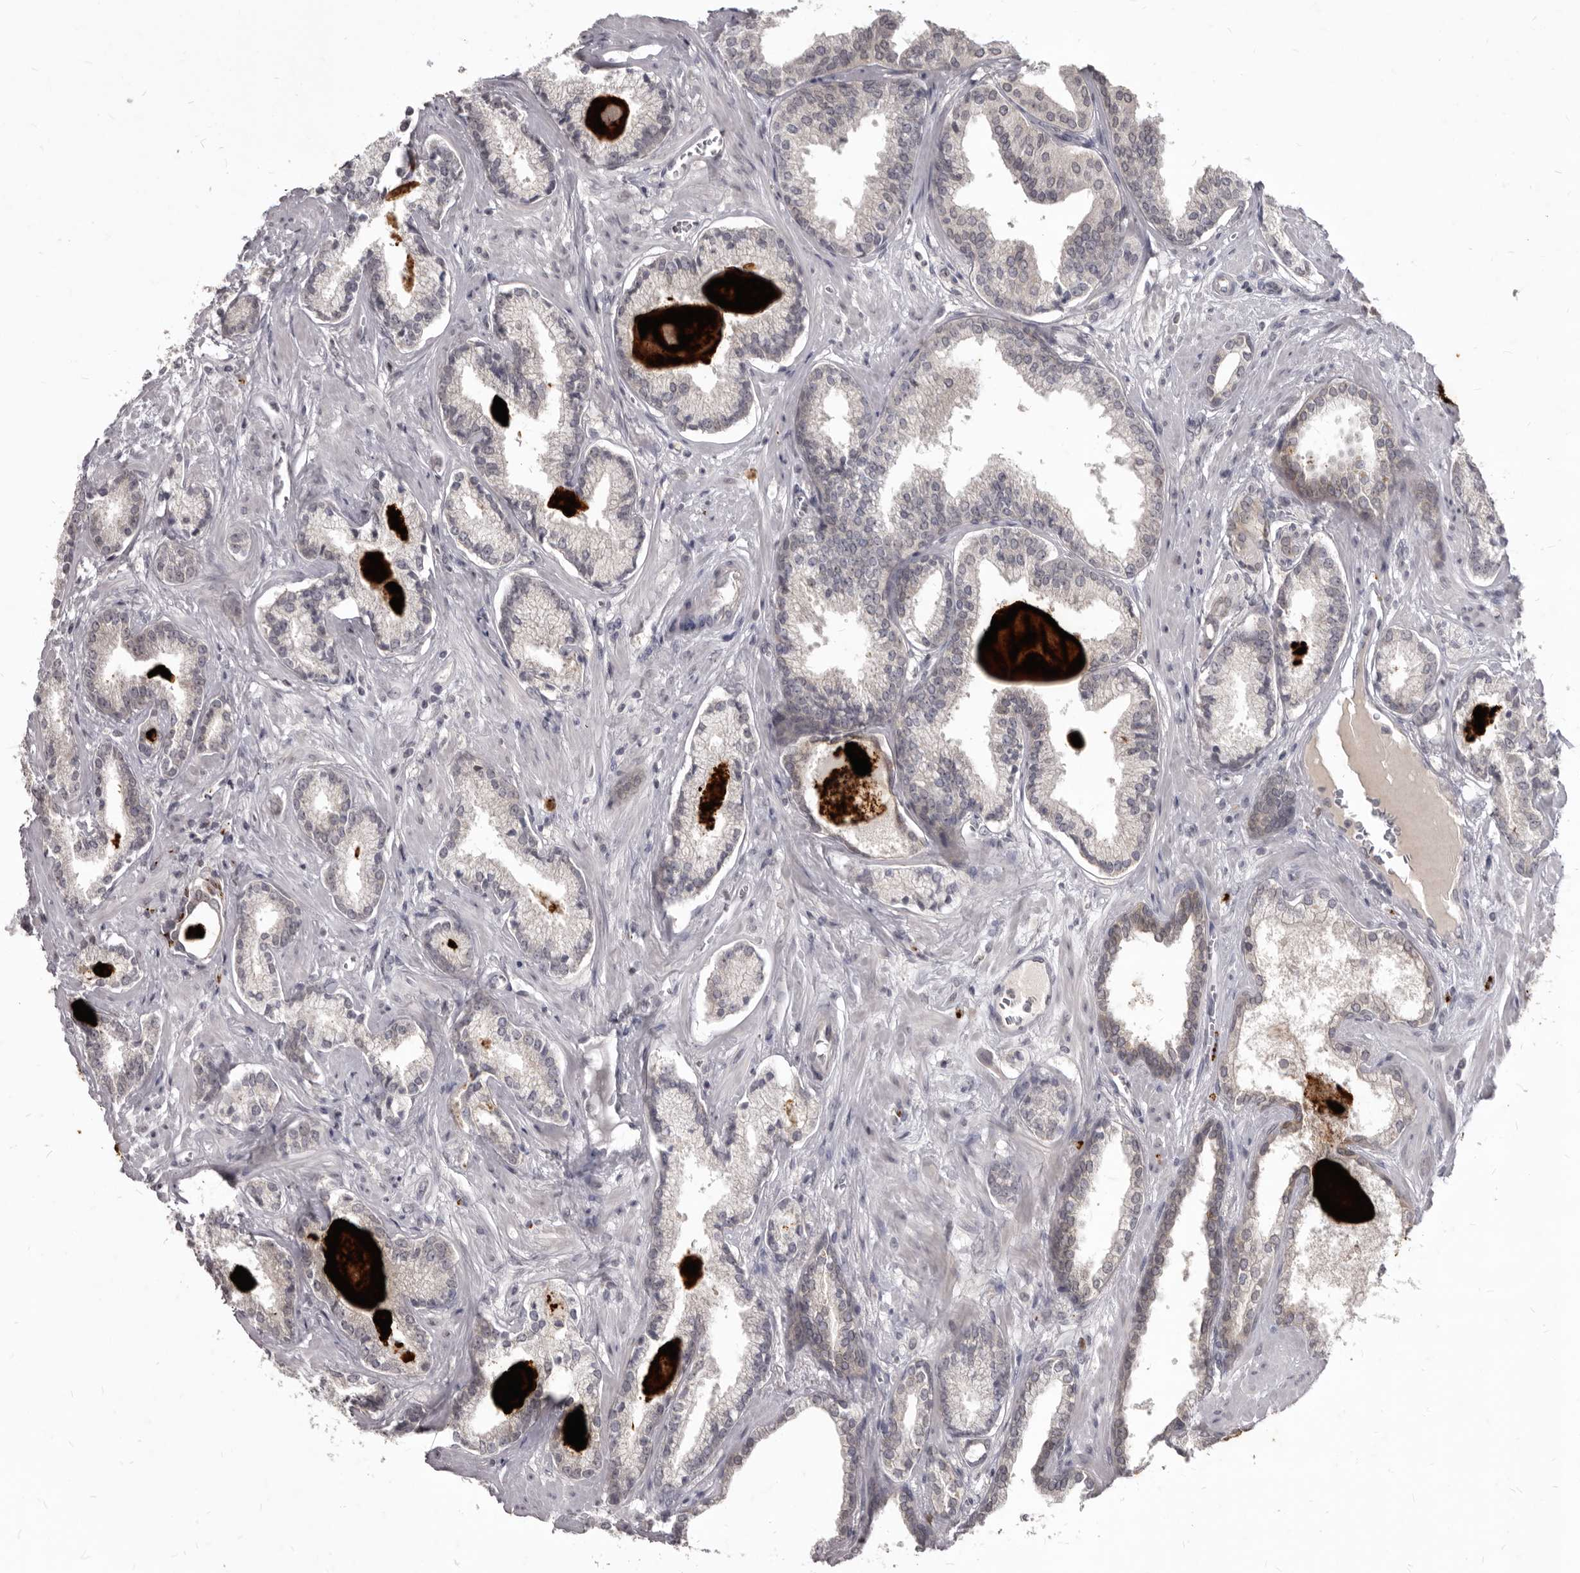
{"staining": {"intensity": "negative", "quantity": "none", "location": "none"}, "tissue": "prostate cancer", "cell_type": "Tumor cells", "image_type": "cancer", "snomed": [{"axis": "morphology", "description": "Adenocarcinoma, Low grade"}, {"axis": "topography", "description": "Prostate"}], "caption": "This is an immunohistochemistry micrograph of low-grade adenocarcinoma (prostate). There is no expression in tumor cells.", "gene": "SULT1E1", "patient": {"sex": "male", "age": 70}}